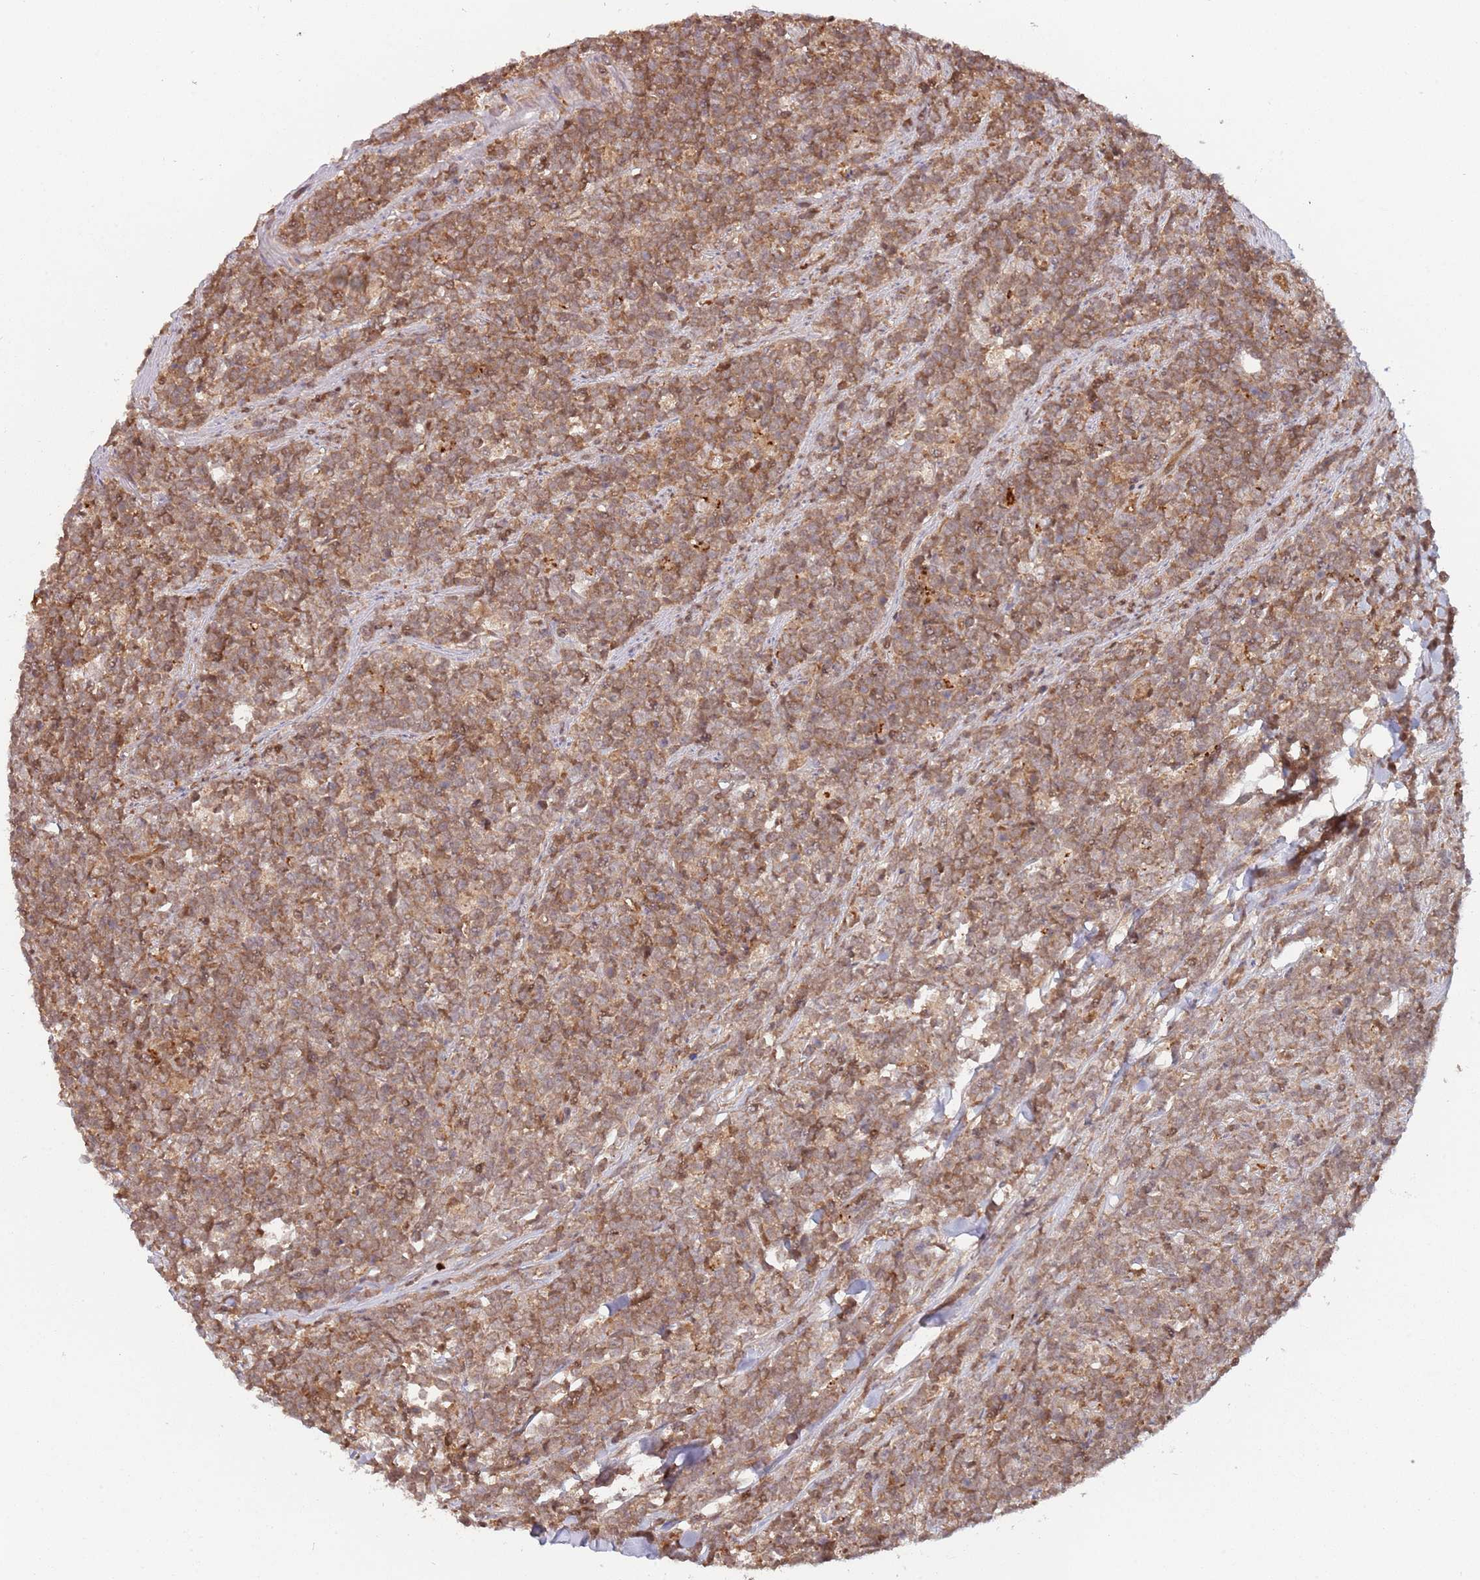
{"staining": {"intensity": "moderate", "quantity": ">75%", "location": "cytoplasmic/membranous"}, "tissue": "lymphoma", "cell_type": "Tumor cells", "image_type": "cancer", "snomed": [{"axis": "morphology", "description": "Malignant lymphoma, non-Hodgkin's type, High grade"}, {"axis": "topography", "description": "Small intestine"}, {"axis": "topography", "description": "Colon"}], "caption": "Immunohistochemistry (IHC) staining of high-grade malignant lymphoma, non-Hodgkin's type, which displays medium levels of moderate cytoplasmic/membranous staining in about >75% of tumor cells indicating moderate cytoplasmic/membranous protein staining. The staining was performed using DAB (3,3'-diaminobenzidine) (brown) for protein detection and nuclei were counterstained in hematoxylin (blue).", "gene": "GSDMD", "patient": {"sex": "male", "age": 8}}